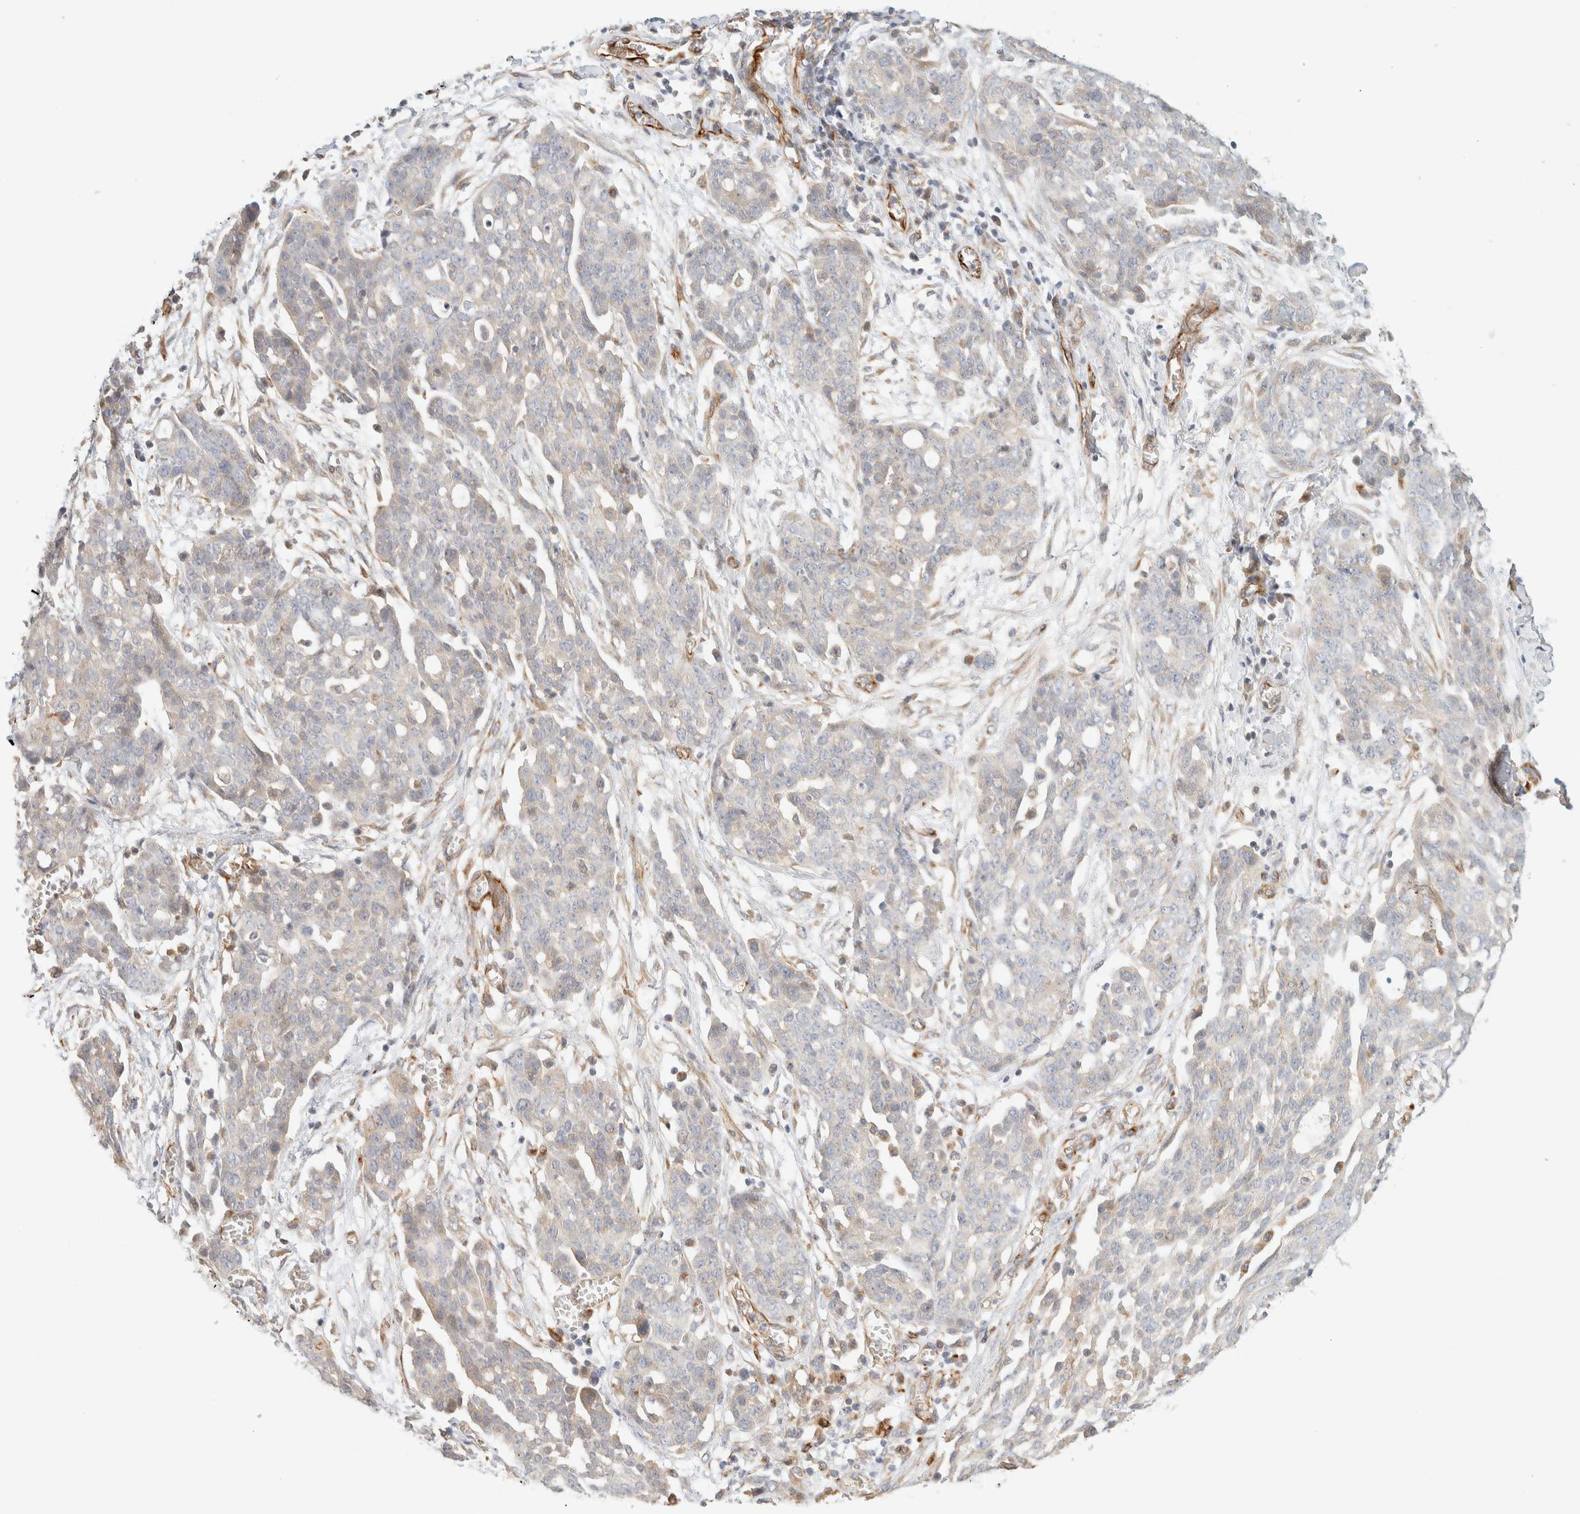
{"staining": {"intensity": "negative", "quantity": "none", "location": "none"}, "tissue": "ovarian cancer", "cell_type": "Tumor cells", "image_type": "cancer", "snomed": [{"axis": "morphology", "description": "Cystadenocarcinoma, serous, NOS"}, {"axis": "topography", "description": "Soft tissue"}, {"axis": "topography", "description": "Ovary"}], "caption": "Immunohistochemistry of human serous cystadenocarcinoma (ovarian) reveals no expression in tumor cells.", "gene": "FAT1", "patient": {"sex": "female", "age": 57}}